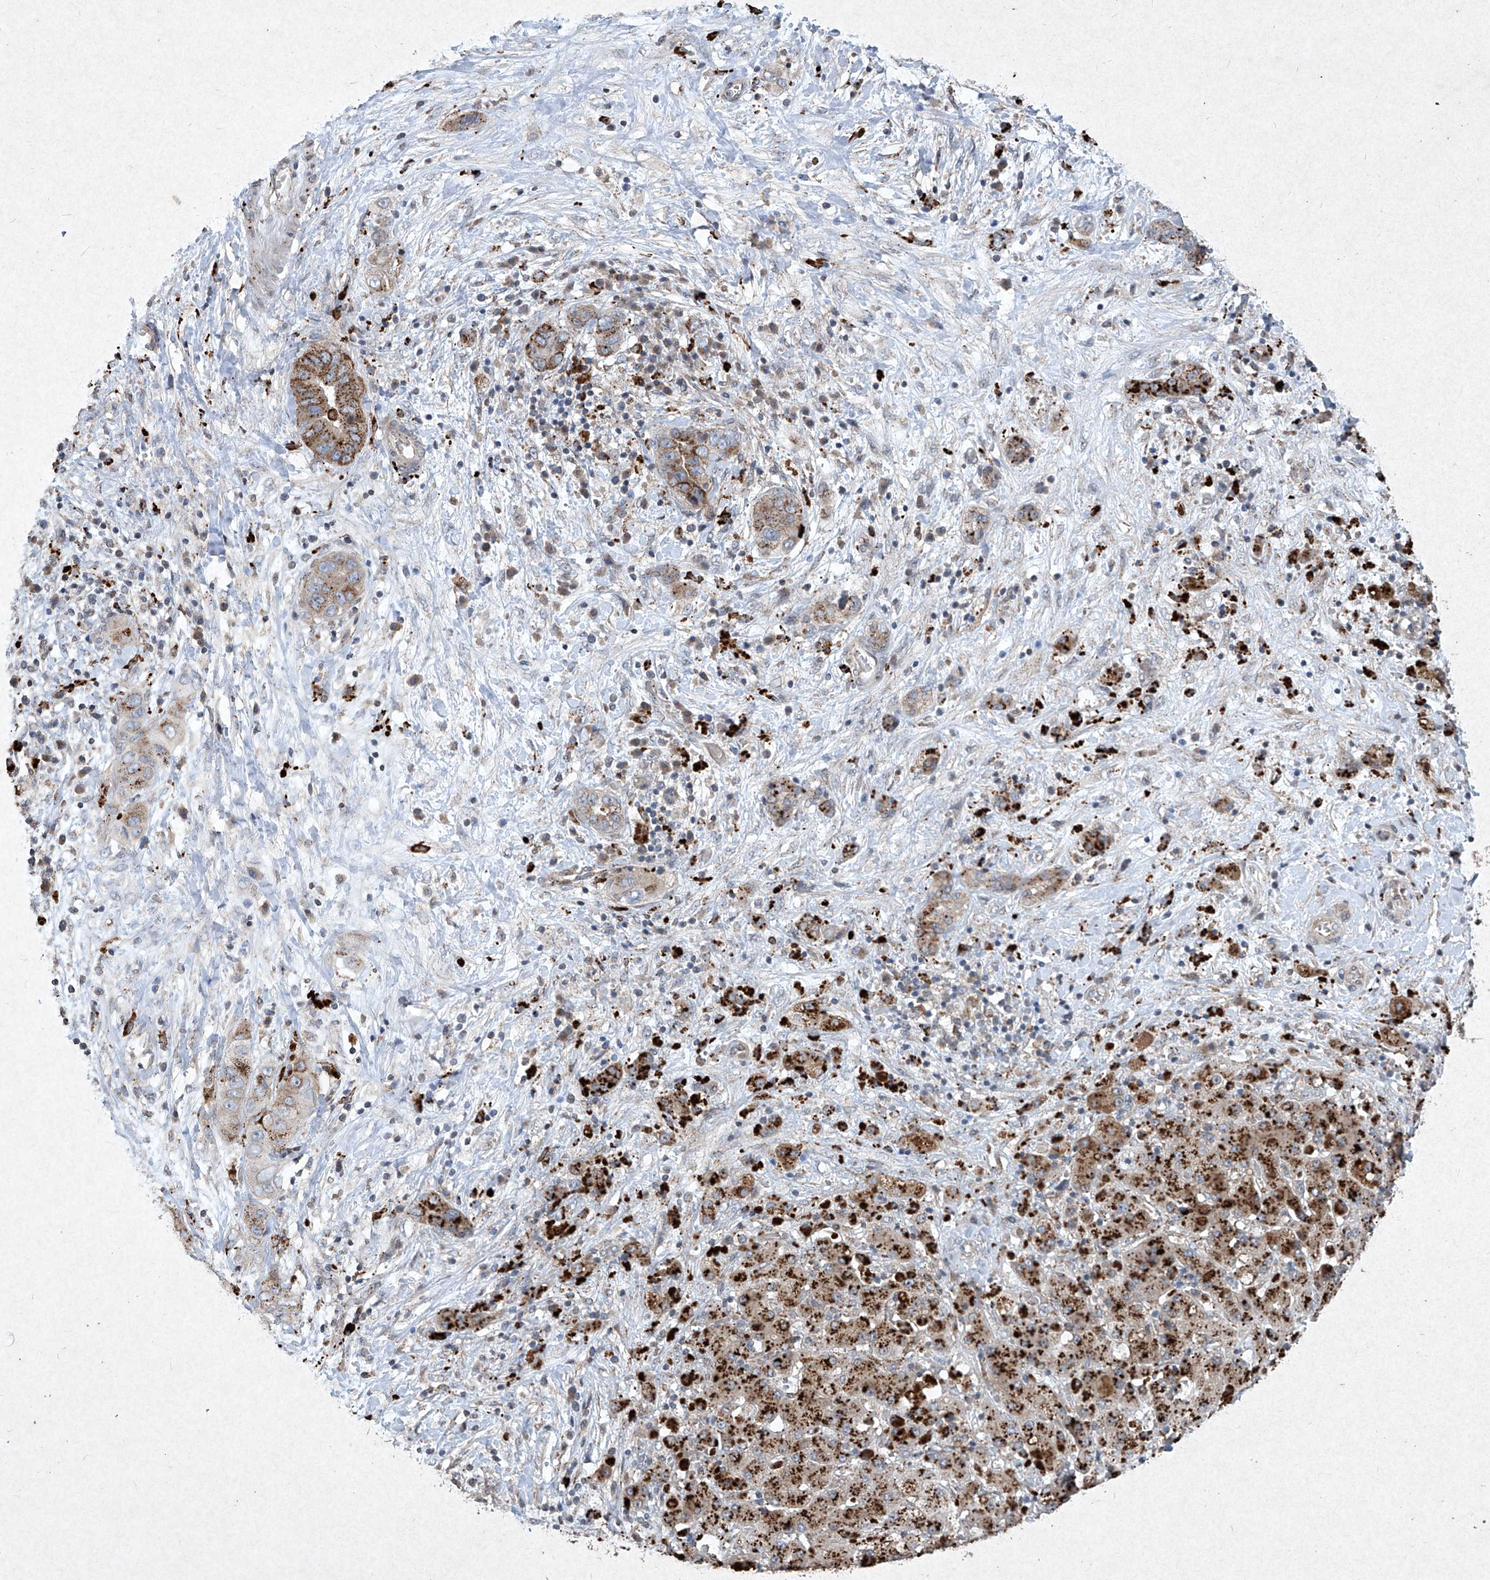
{"staining": {"intensity": "strong", "quantity": "25%-75%", "location": "cytoplasmic/membranous"}, "tissue": "liver cancer", "cell_type": "Tumor cells", "image_type": "cancer", "snomed": [{"axis": "morphology", "description": "Cholangiocarcinoma"}, {"axis": "topography", "description": "Liver"}], "caption": "Protein expression by immunohistochemistry (IHC) reveals strong cytoplasmic/membranous expression in about 25%-75% of tumor cells in cholangiocarcinoma (liver).", "gene": "MED16", "patient": {"sex": "female", "age": 52}}